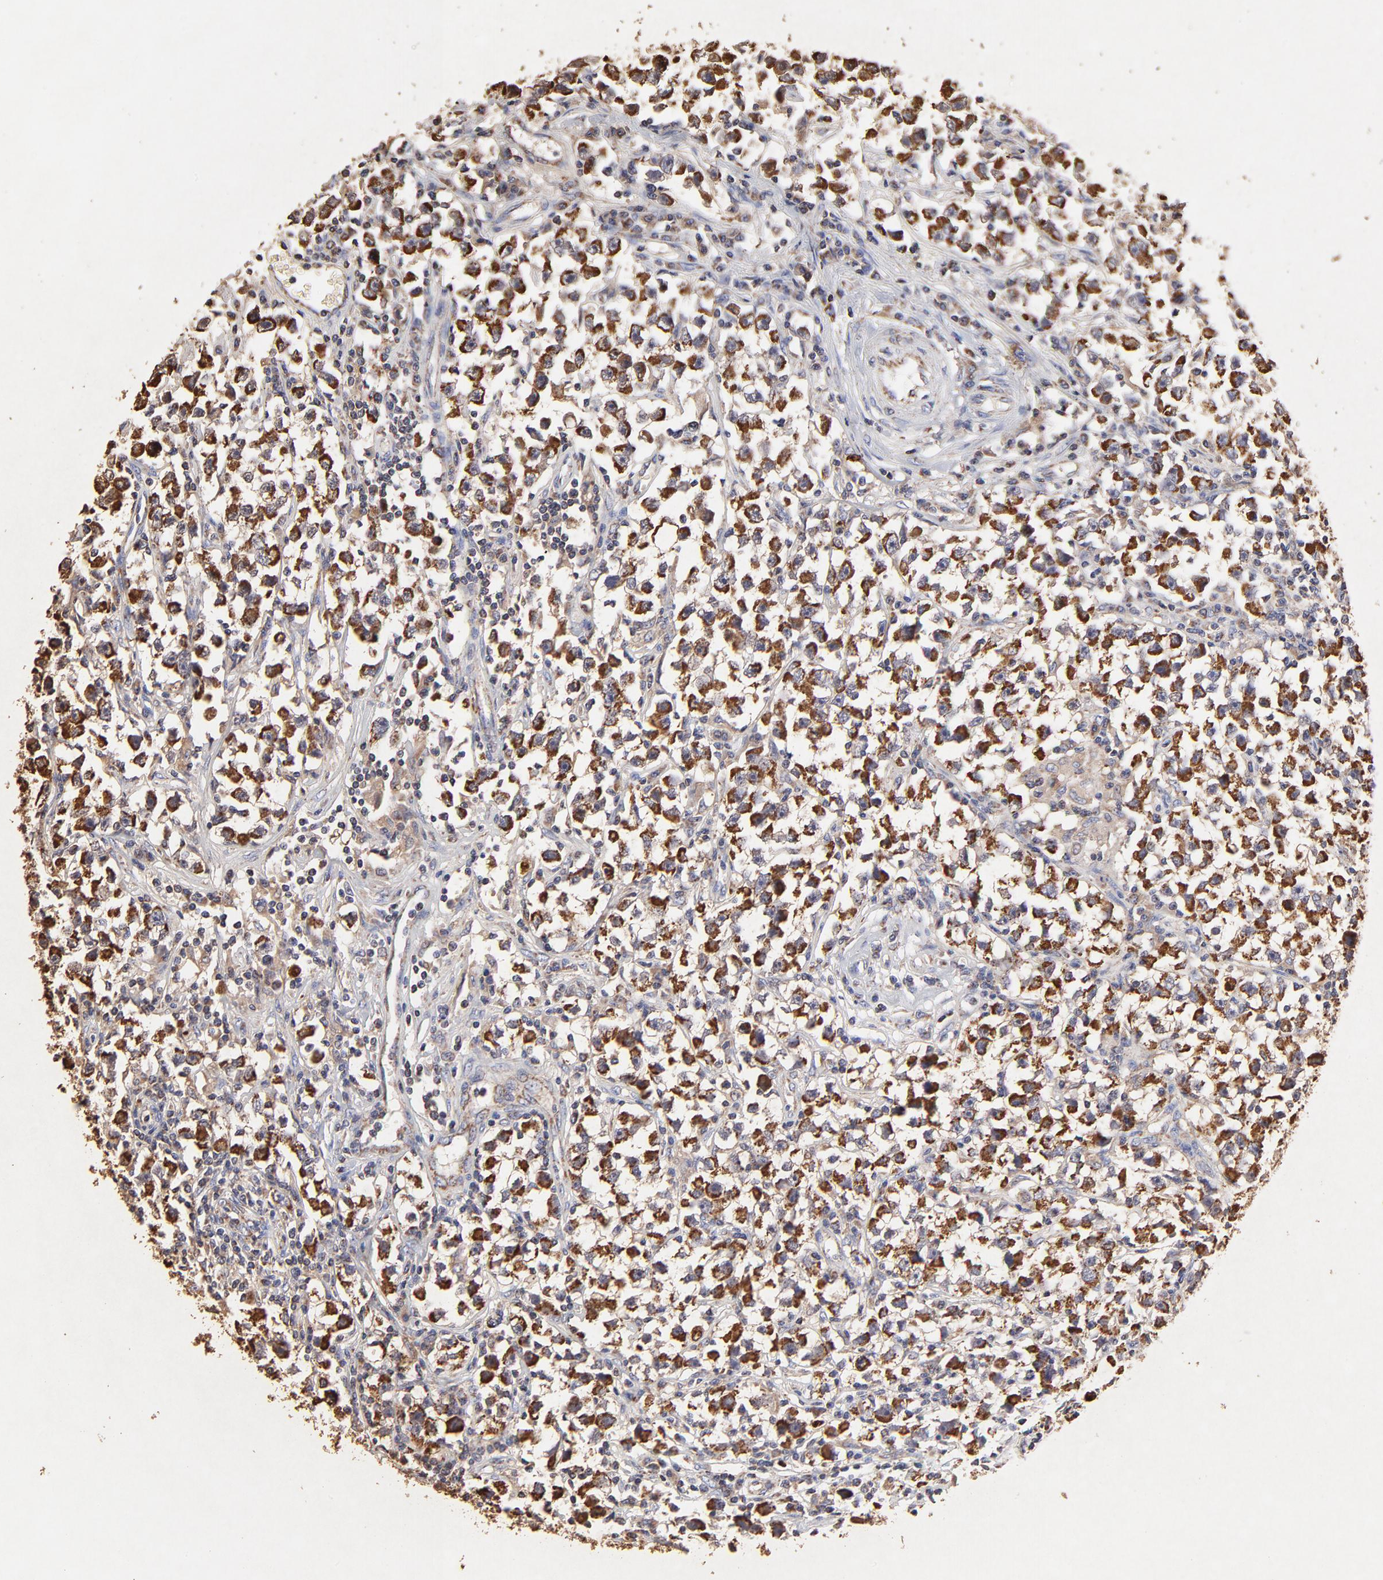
{"staining": {"intensity": "strong", "quantity": ">75%", "location": "cytoplasmic/membranous"}, "tissue": "testis cancer", "cell_type": "Tumor cells", "image_type": "cancer", "snomed": [{"axis": "morphology", "description": "Seminoma, NOS"}, {"axis": "topography", "description": "Testis"}], "caption": "There is high levels of strong cytoplasmic/membranous staining in tumor cells of seminoma (testis), as demonstrated by immunohistochemical staining (brown color).", "gene": "SSBP1", "patient": {"sex": "male", "age": 33}}